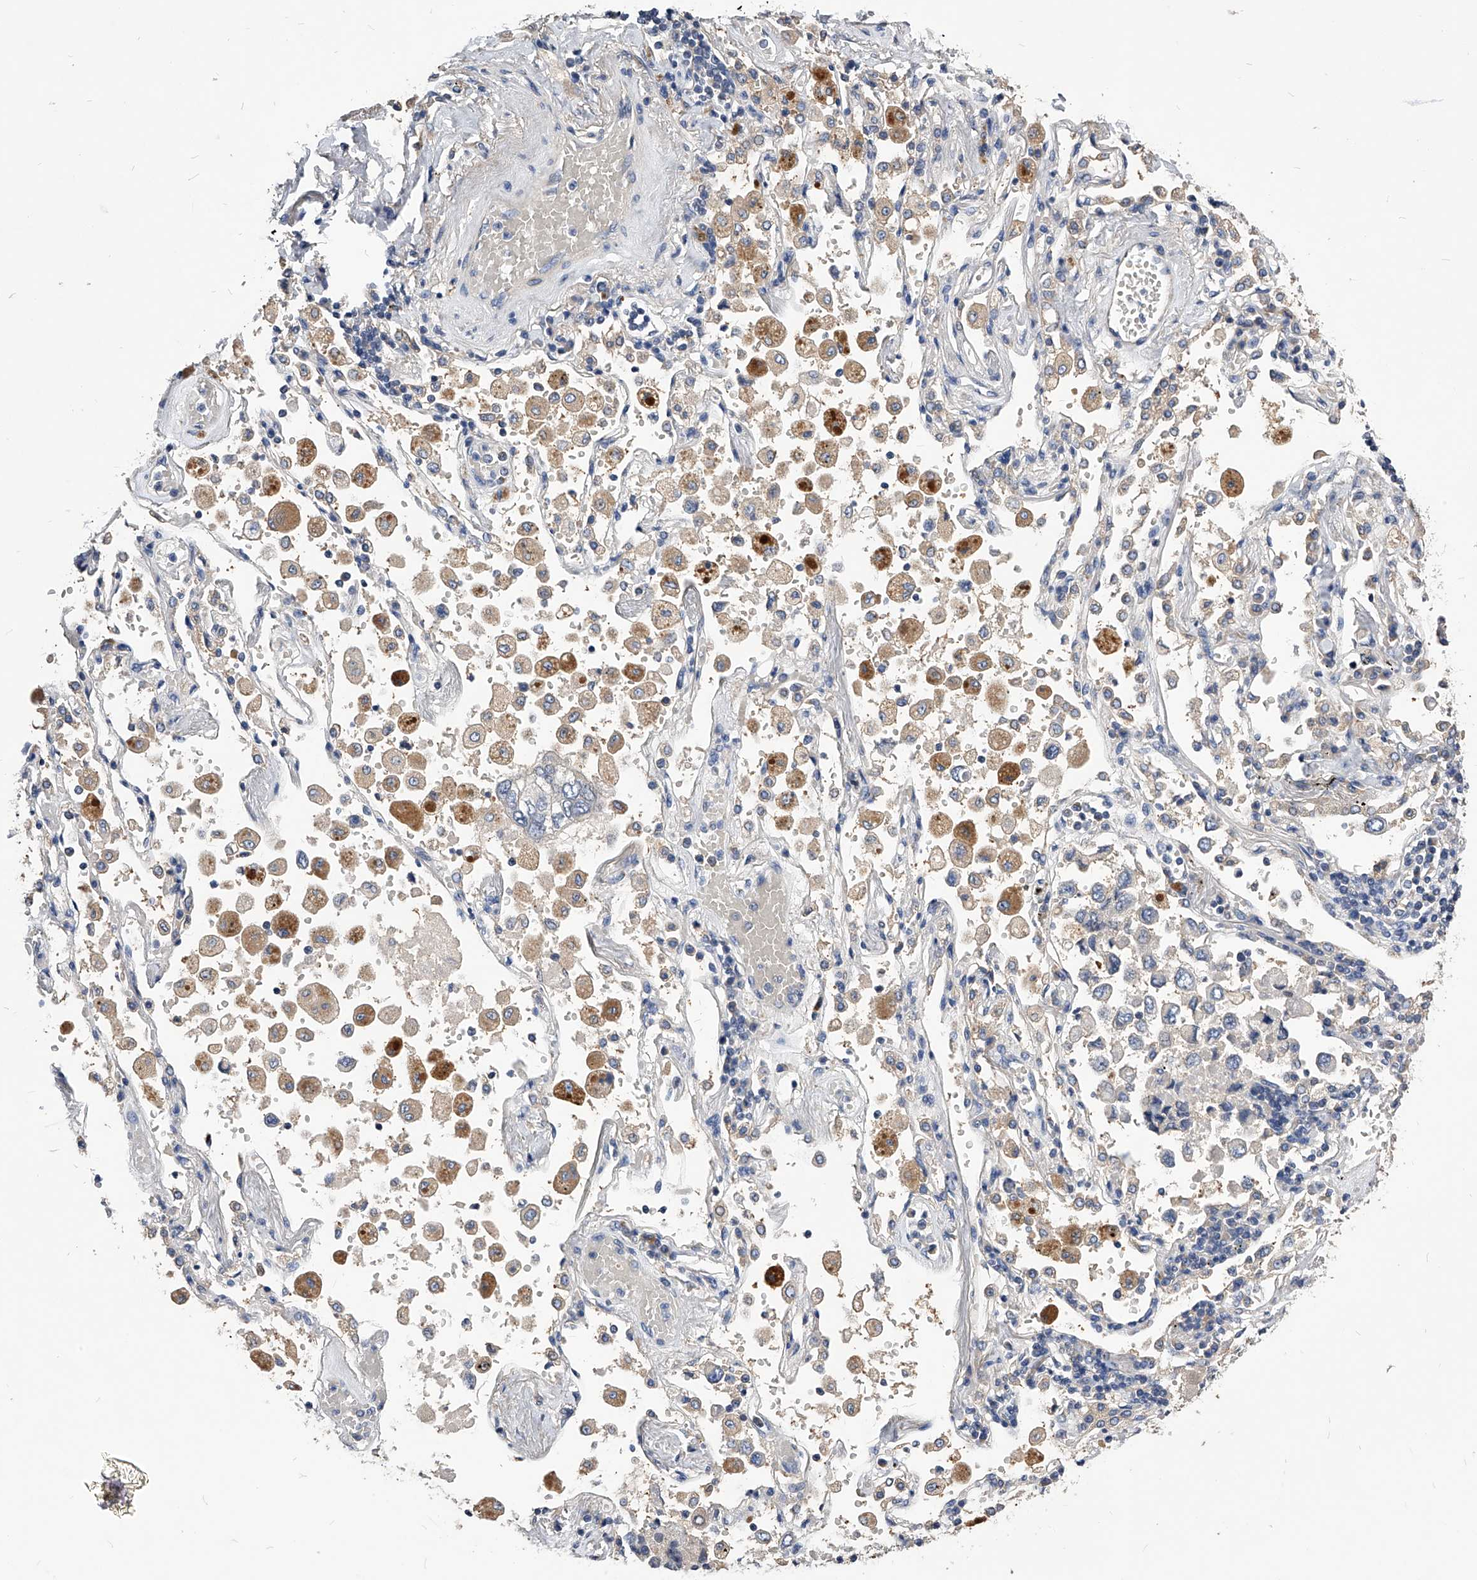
{"staining": {"intensity": "negative", "quantity": "none", "location": "none"}, "tissue": "lung cancer", "cell_type": "Tumor cells", "image_type": "cancer", "snomed": [{"axis": "morphology", "description": "Adenocarcinoma, NOS"}, {"axis": "topography", "description": "Lung"}], "caption": "DAB (3,3'-diaminobenzidine) immunohistochemical staining of adenocarcinoma (lung) demonstrates no significant expression in tumor cells.", "gene": "ARL4C", "patient": {"sex": "male", "age": 63}}